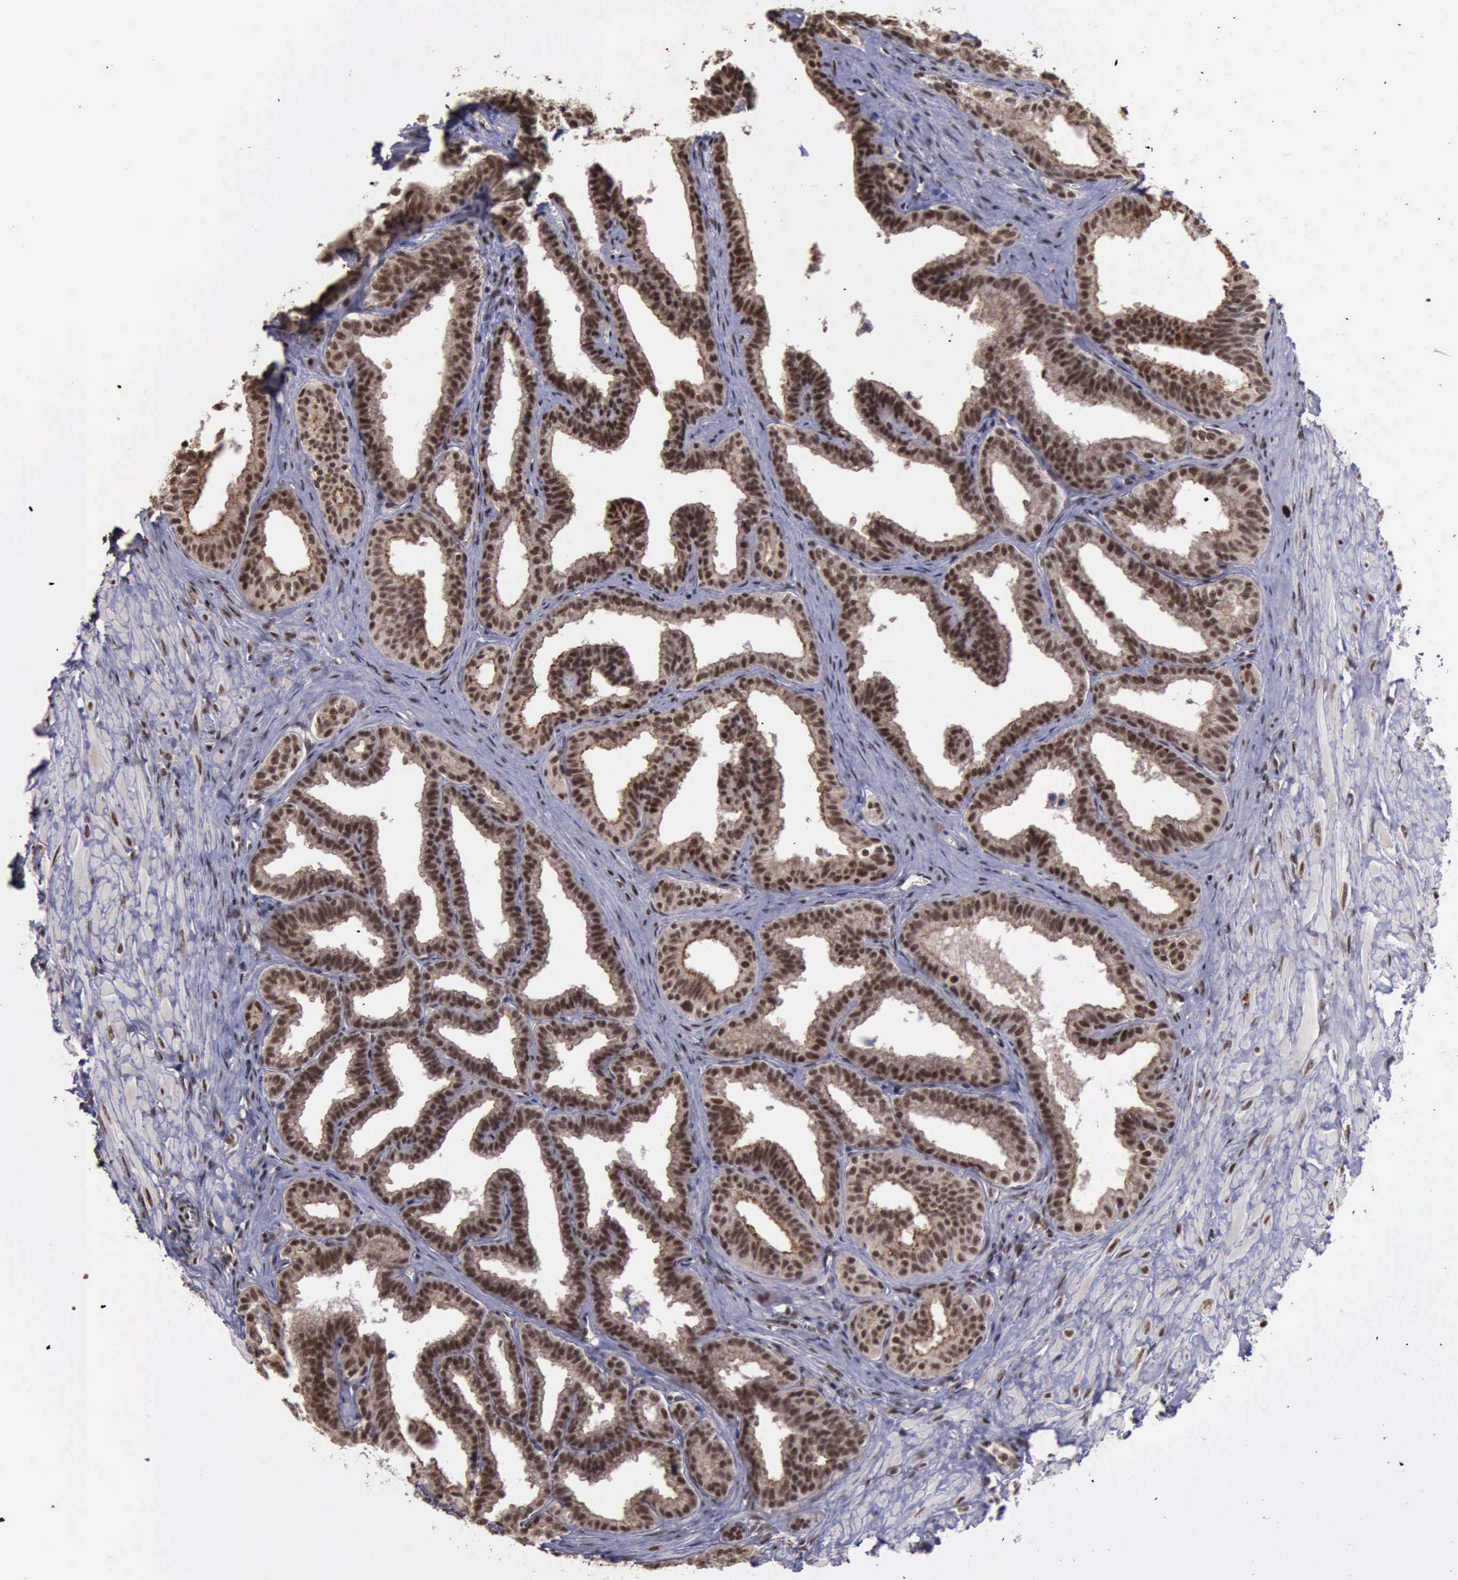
{"staining": {"intensity": "strong", "quantity": ">75%", "location": "cytoplasmic/membranous,nuclear"}, "tissue": "seminal vesicle", "cell_type": "Glandular cells", "image_type": "normal", "snomed": [{"axis": "morphology", "description": "Normal tissue, NOS"}, {"axis": "topography", "description": "Seminal veicle"}], "caption": "Immunohistochemistry (IHC) of unremarkable seminal vesicle exhibits high levels of strong cytoplasmic/membranous,nuclear staining in approximately >75% of glandular cells.", "gene": "TRMT2A", "patient": {"sex": "male", "age": 26}}